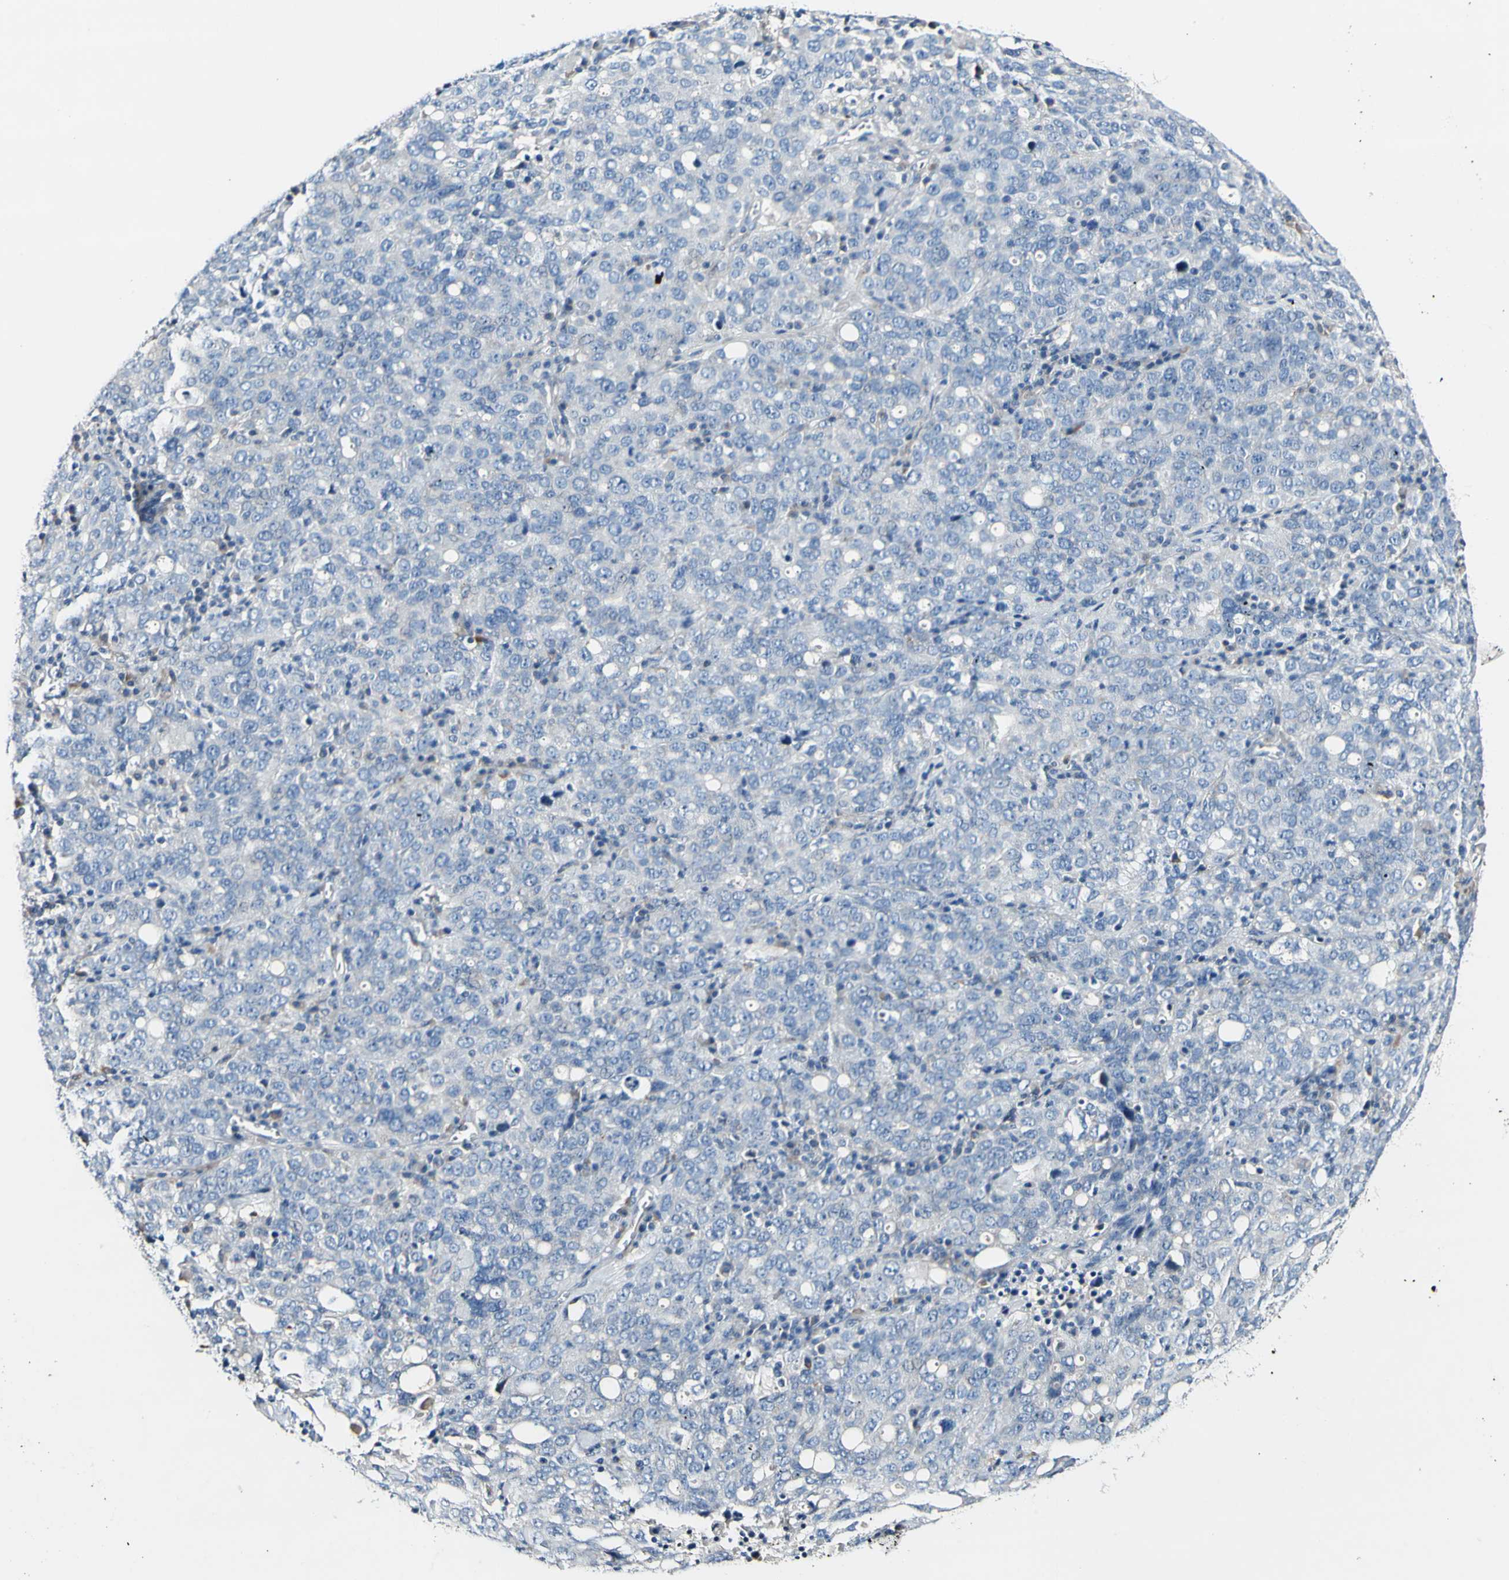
{"staining": {"intensity": "negative", "quantity": "none", "location": "none"}, "tissue": "ovarian cancer", "cell_type": "Tumor cells", "image_type": "cancer", "snomed": [{"axis": "morphology", "description": "Carcinoma, endometroid"}, {"axis": "topography", "description": "Ovary"}], "caption": "This photomicrograph is of ovarian cancer (endometroid carcinoma) stained with immunohistochemistry (IHC) to label a protein in brown with the nuclei are counter-stained blue. There is no expression in tumor cells.", "gene": "COL6A3", "patient": {"sex": "female", "age": 62}}